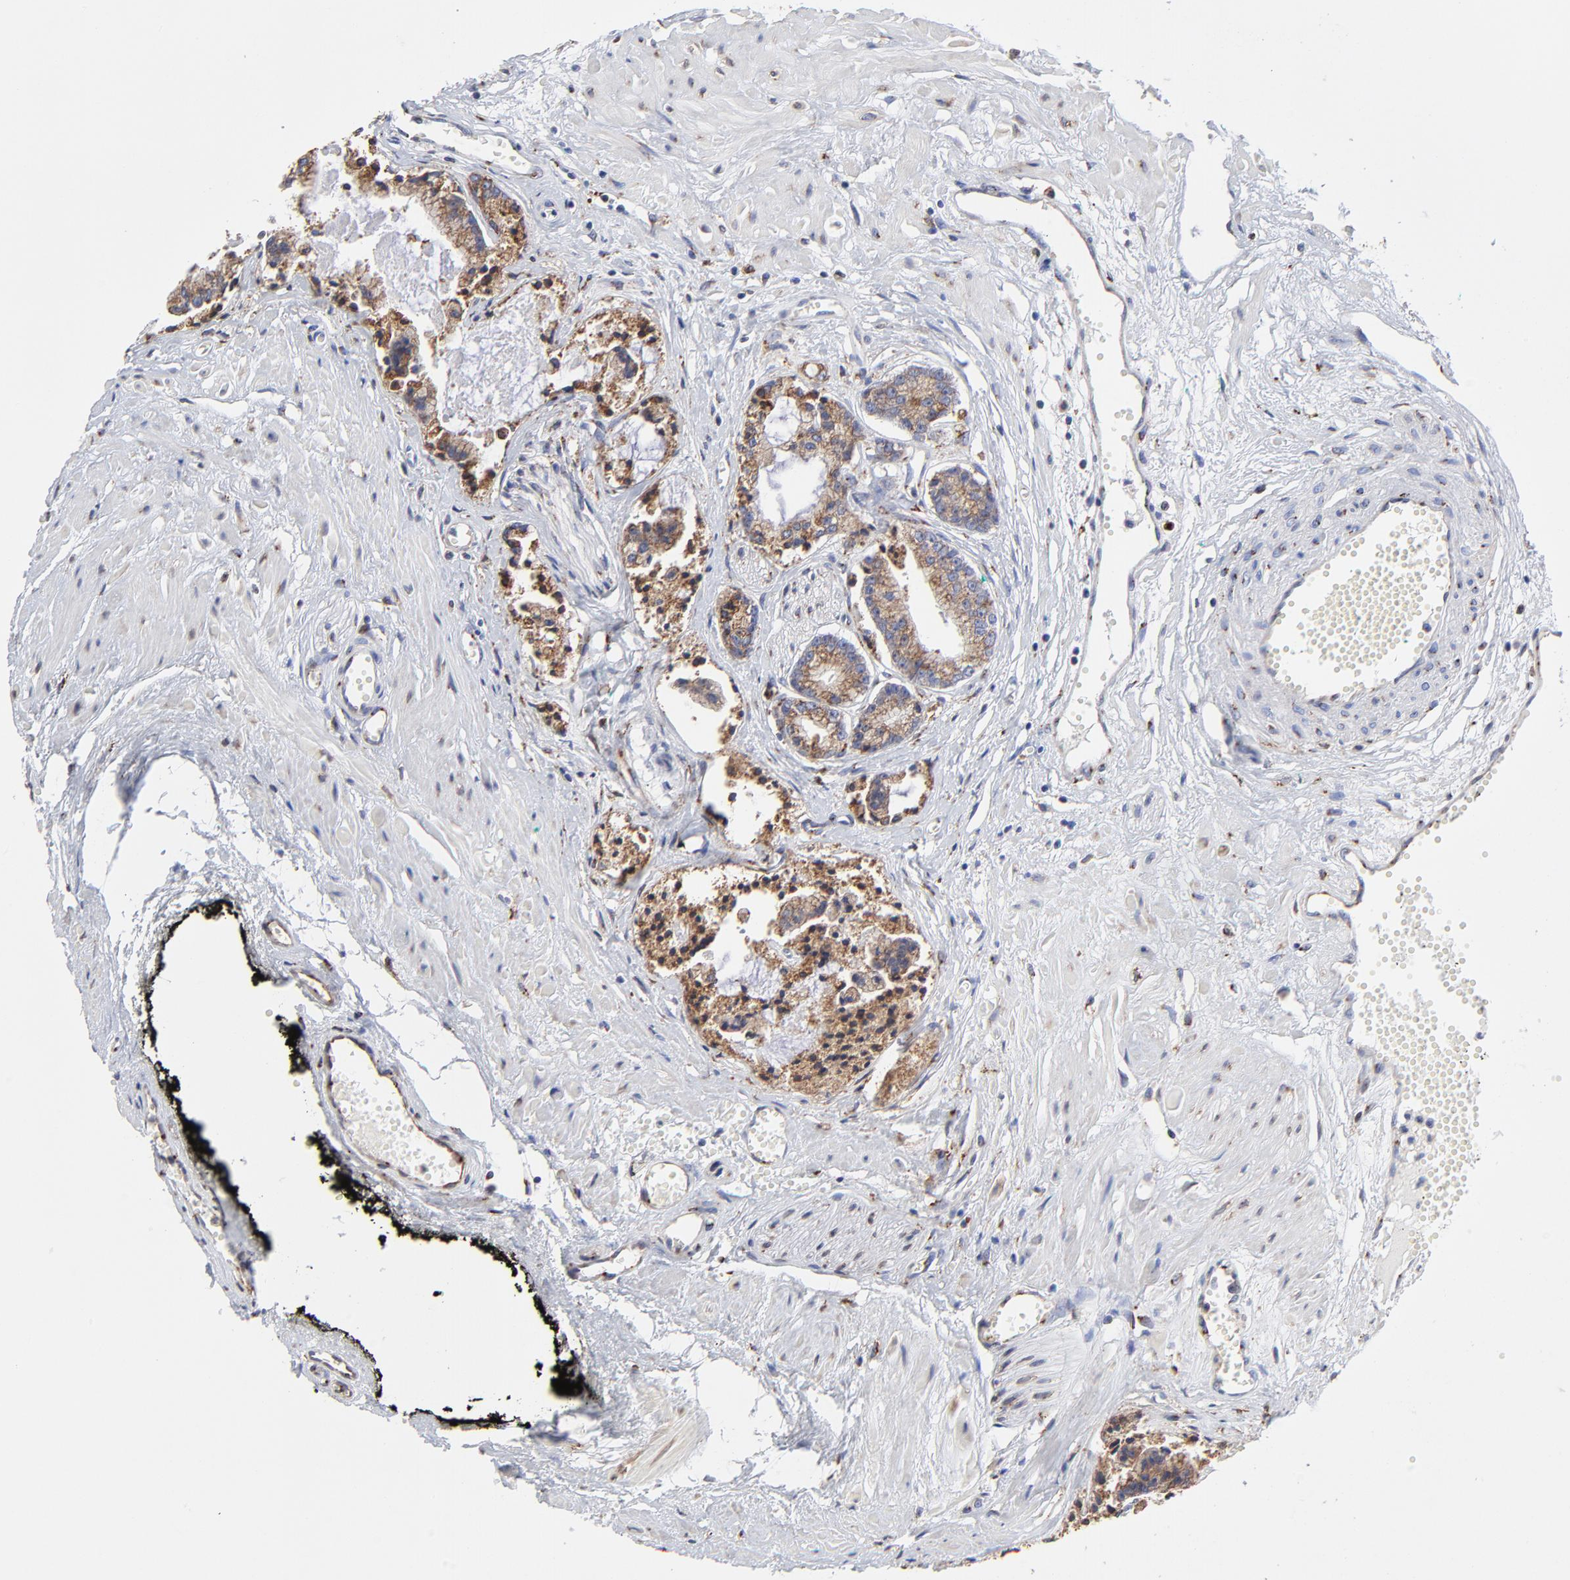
{"staining": {"intensity": "weak", "quantity": ">75%", "location": "cytoplasmic/membranous"}, "tissue": "prostate cancer", "cell_type": "Tumor cells", "image_type": "cancer", "snomed": [{"axis": "morphology", "description": "Adenocarcinoma, High grade"}, {"axis": "topography", "description": "Prostate"}], "caption": "Prostate adenocarcinoma (high-grade) stained with DAB immunohistochemistry (IHC) reveals low levels of weak cytoplasmic/membranous staining in about >75% of tumor cells.", "gene": "LMAN1", "patient": {"sex": "male", "age": 56}}